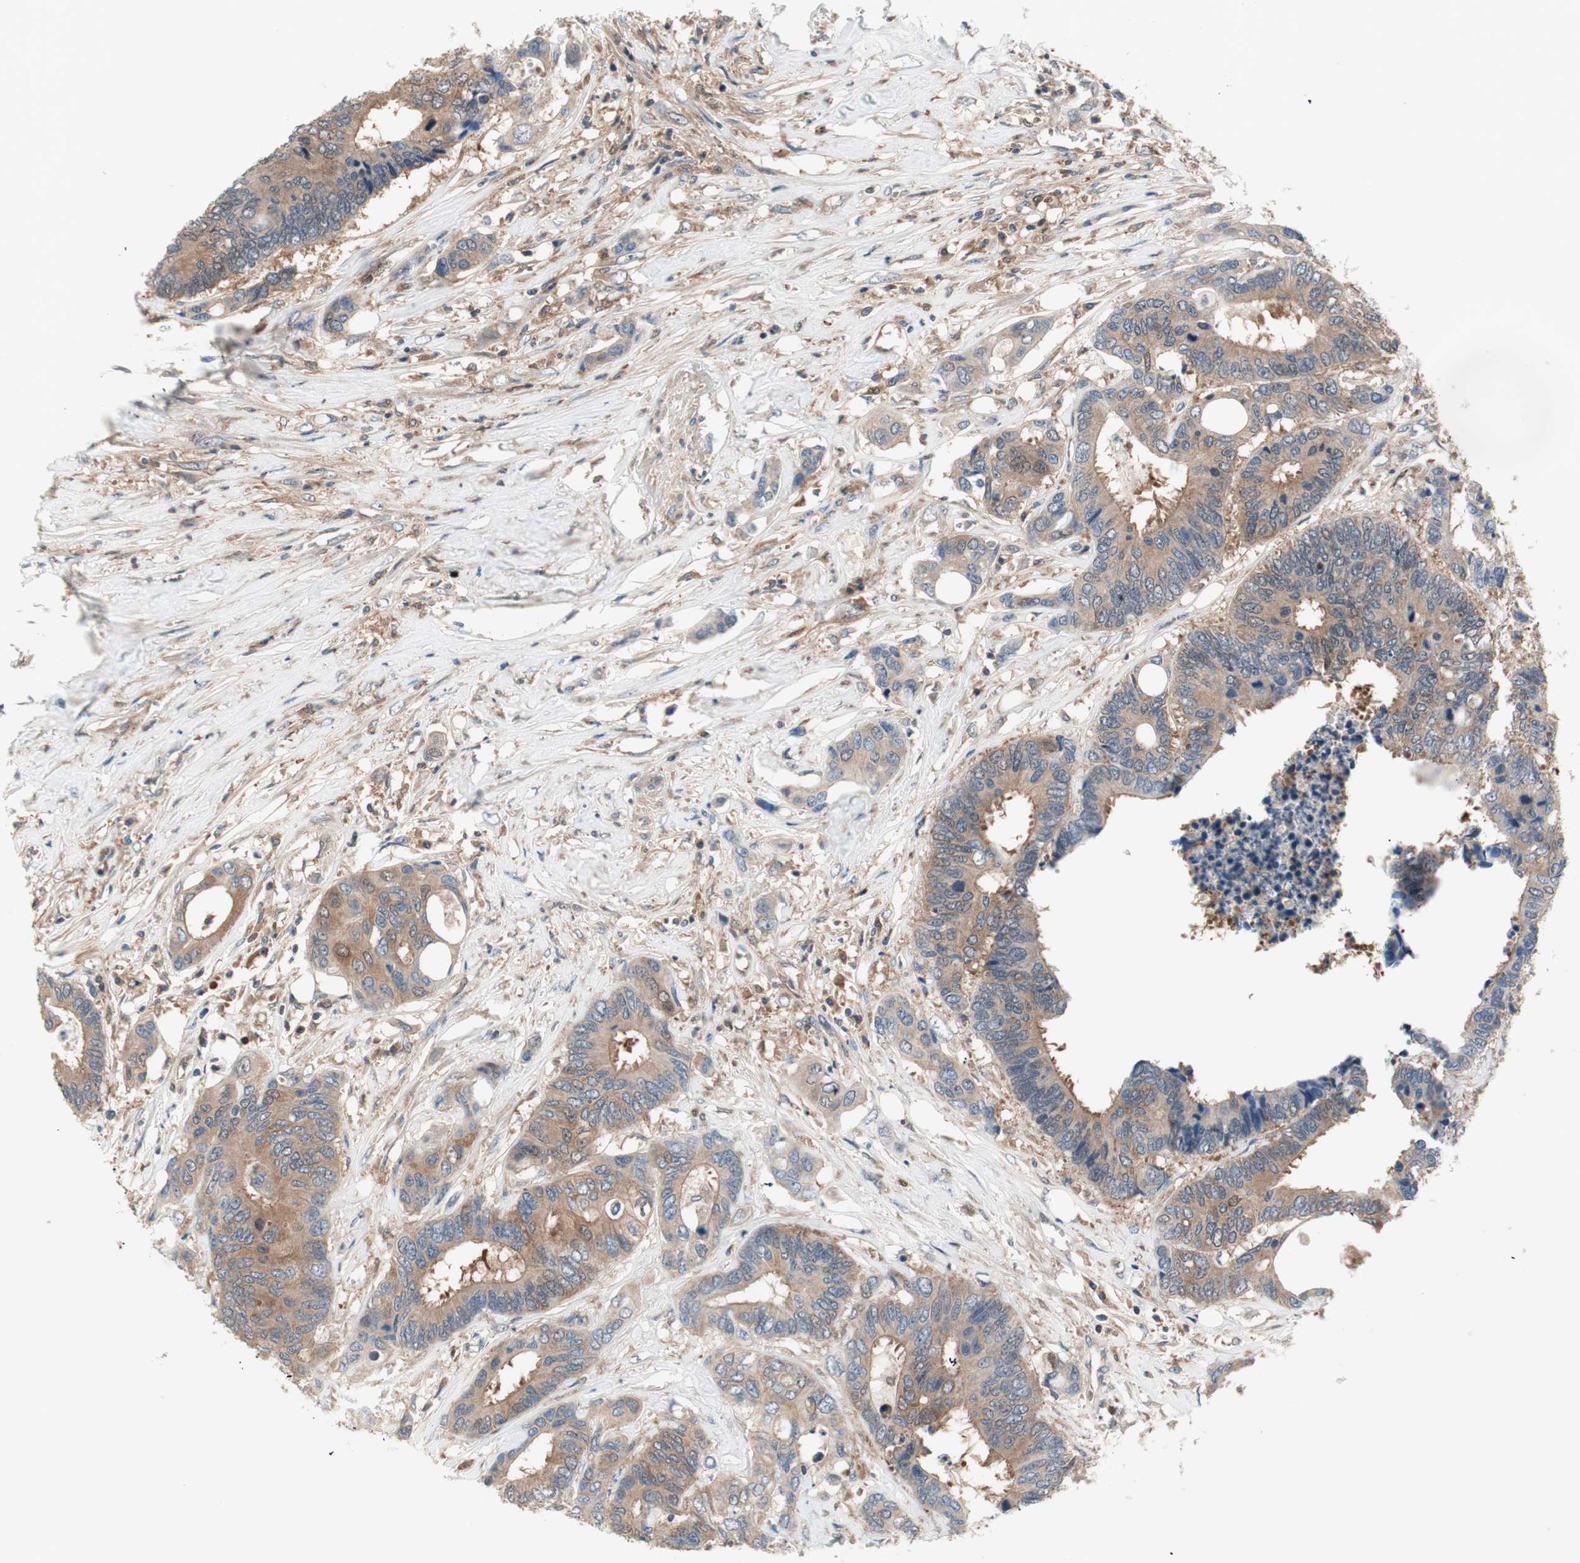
{"staining": {"intensity": "moderate", "quantity": ">75%", "location": "cytoplasmic/membranous"}, "tissue": "colorectal cancer", "cell_type": "Tumor cells", "image_type": "cancer", "snomed": [{"axis": "morphology", "description": "Adenocarcinoma, NOS"}, {"axis": "topography", "description": "Rectum"}], "caption": "Immunohistochemical staining of colorectal adenocarcinoma exhibits medium levels of moderate cytoplasmic/membranous protein positivity in approximately >75% of tumor cells.", "gene": "GALT", "patient": {"sex": "male", "age": 55}}